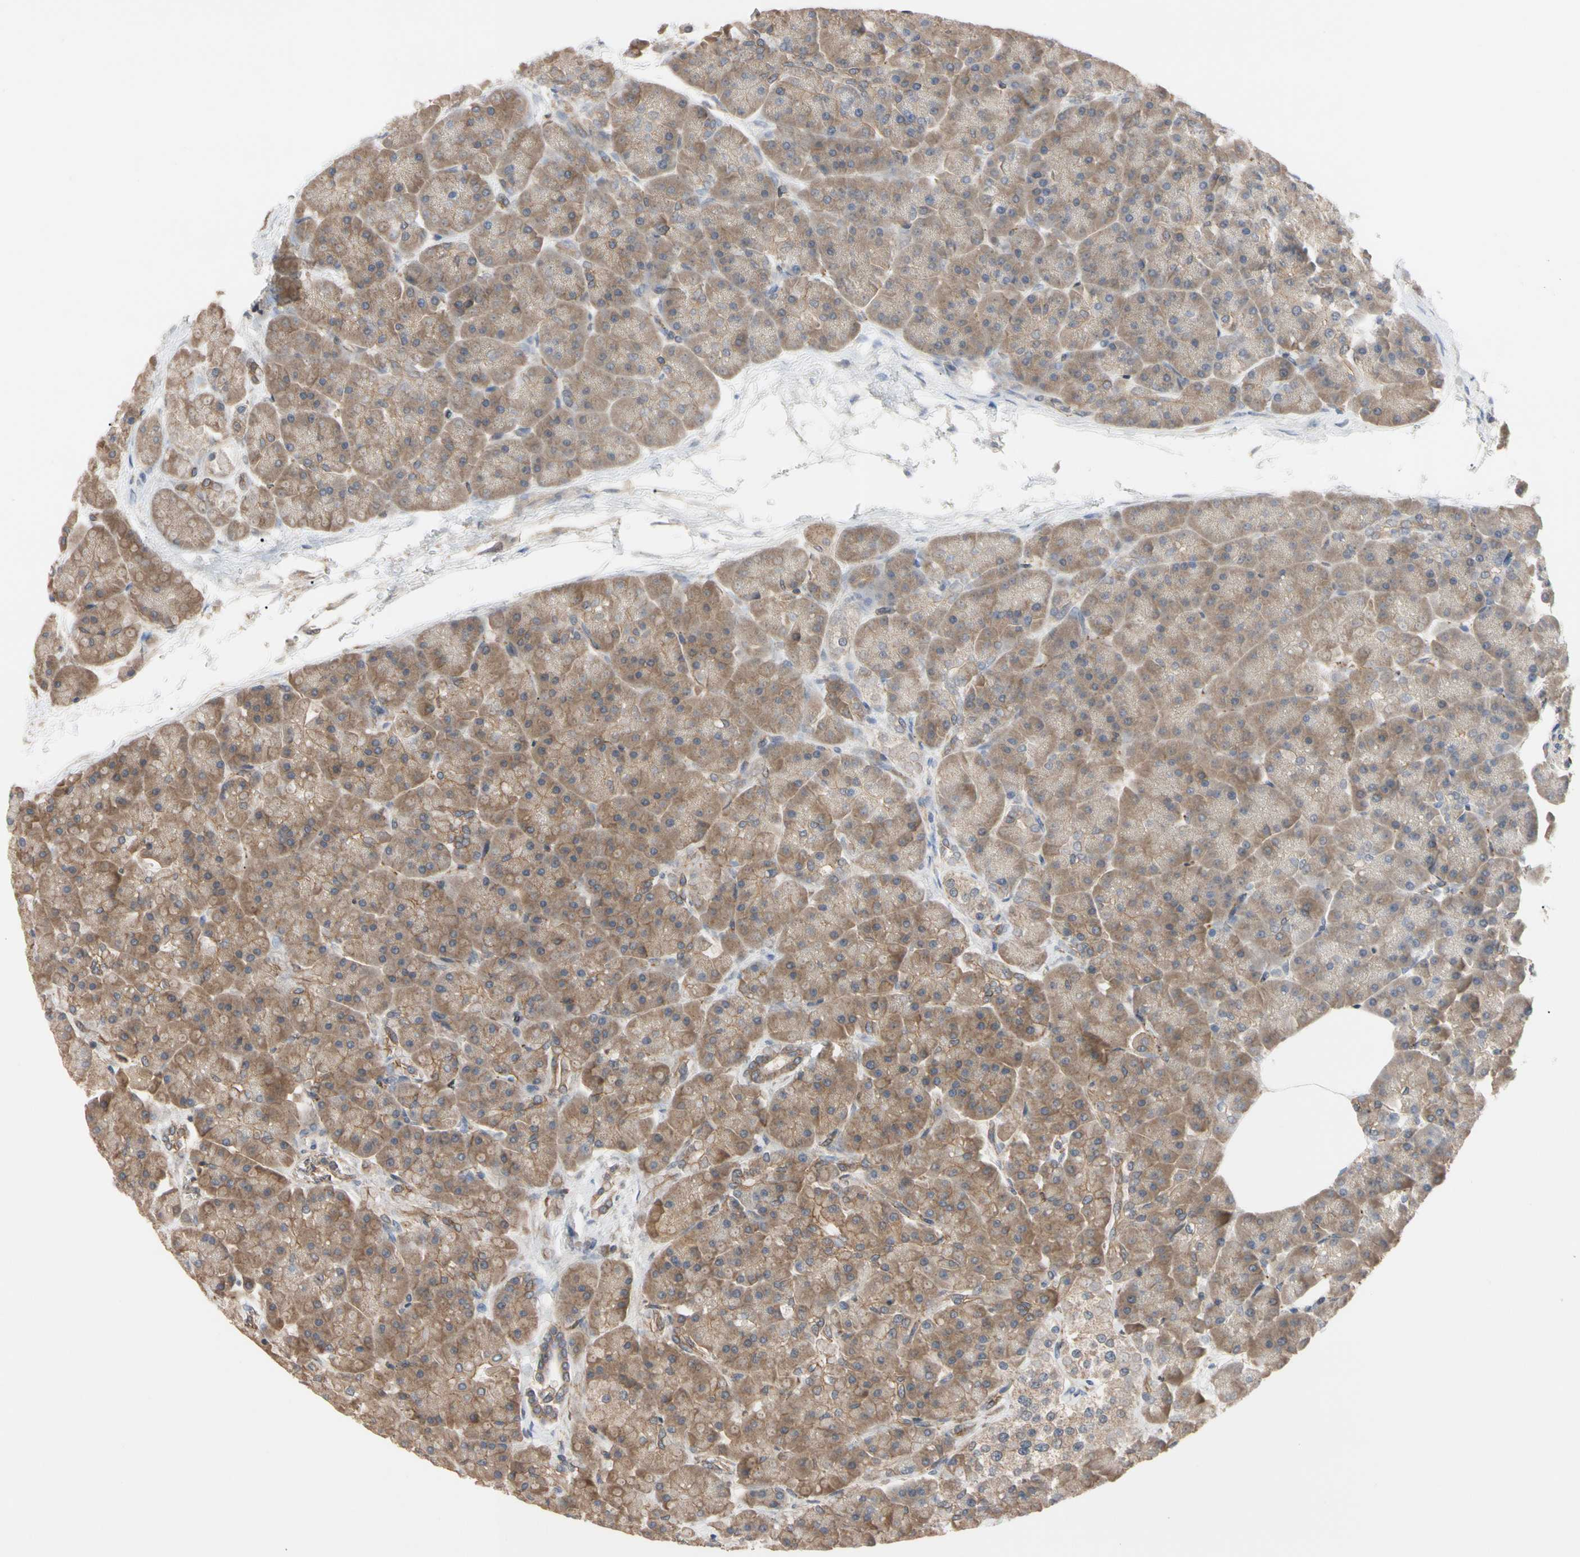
{"staining": {"intensity": "moderate", "quantity": ">75%", "location": "cytoplasmic/membranous"}, "tissue": "pancreas", "cell_type": "Exocrine glandular cells", "image_type": "normal", "snomed": [{"axis": "morphology", "description": "Normal tissue, NOS"}, {"axis": "topography", "description": "Pancreas"}], "caption": "Exocrine glandular cells display medium levels of moderate cytoplasmic/membranous positivity in approximately >75% of cells in normal pancreas.", "gene": "DPP8", "patient": {"sex": "female", "age": 70}}